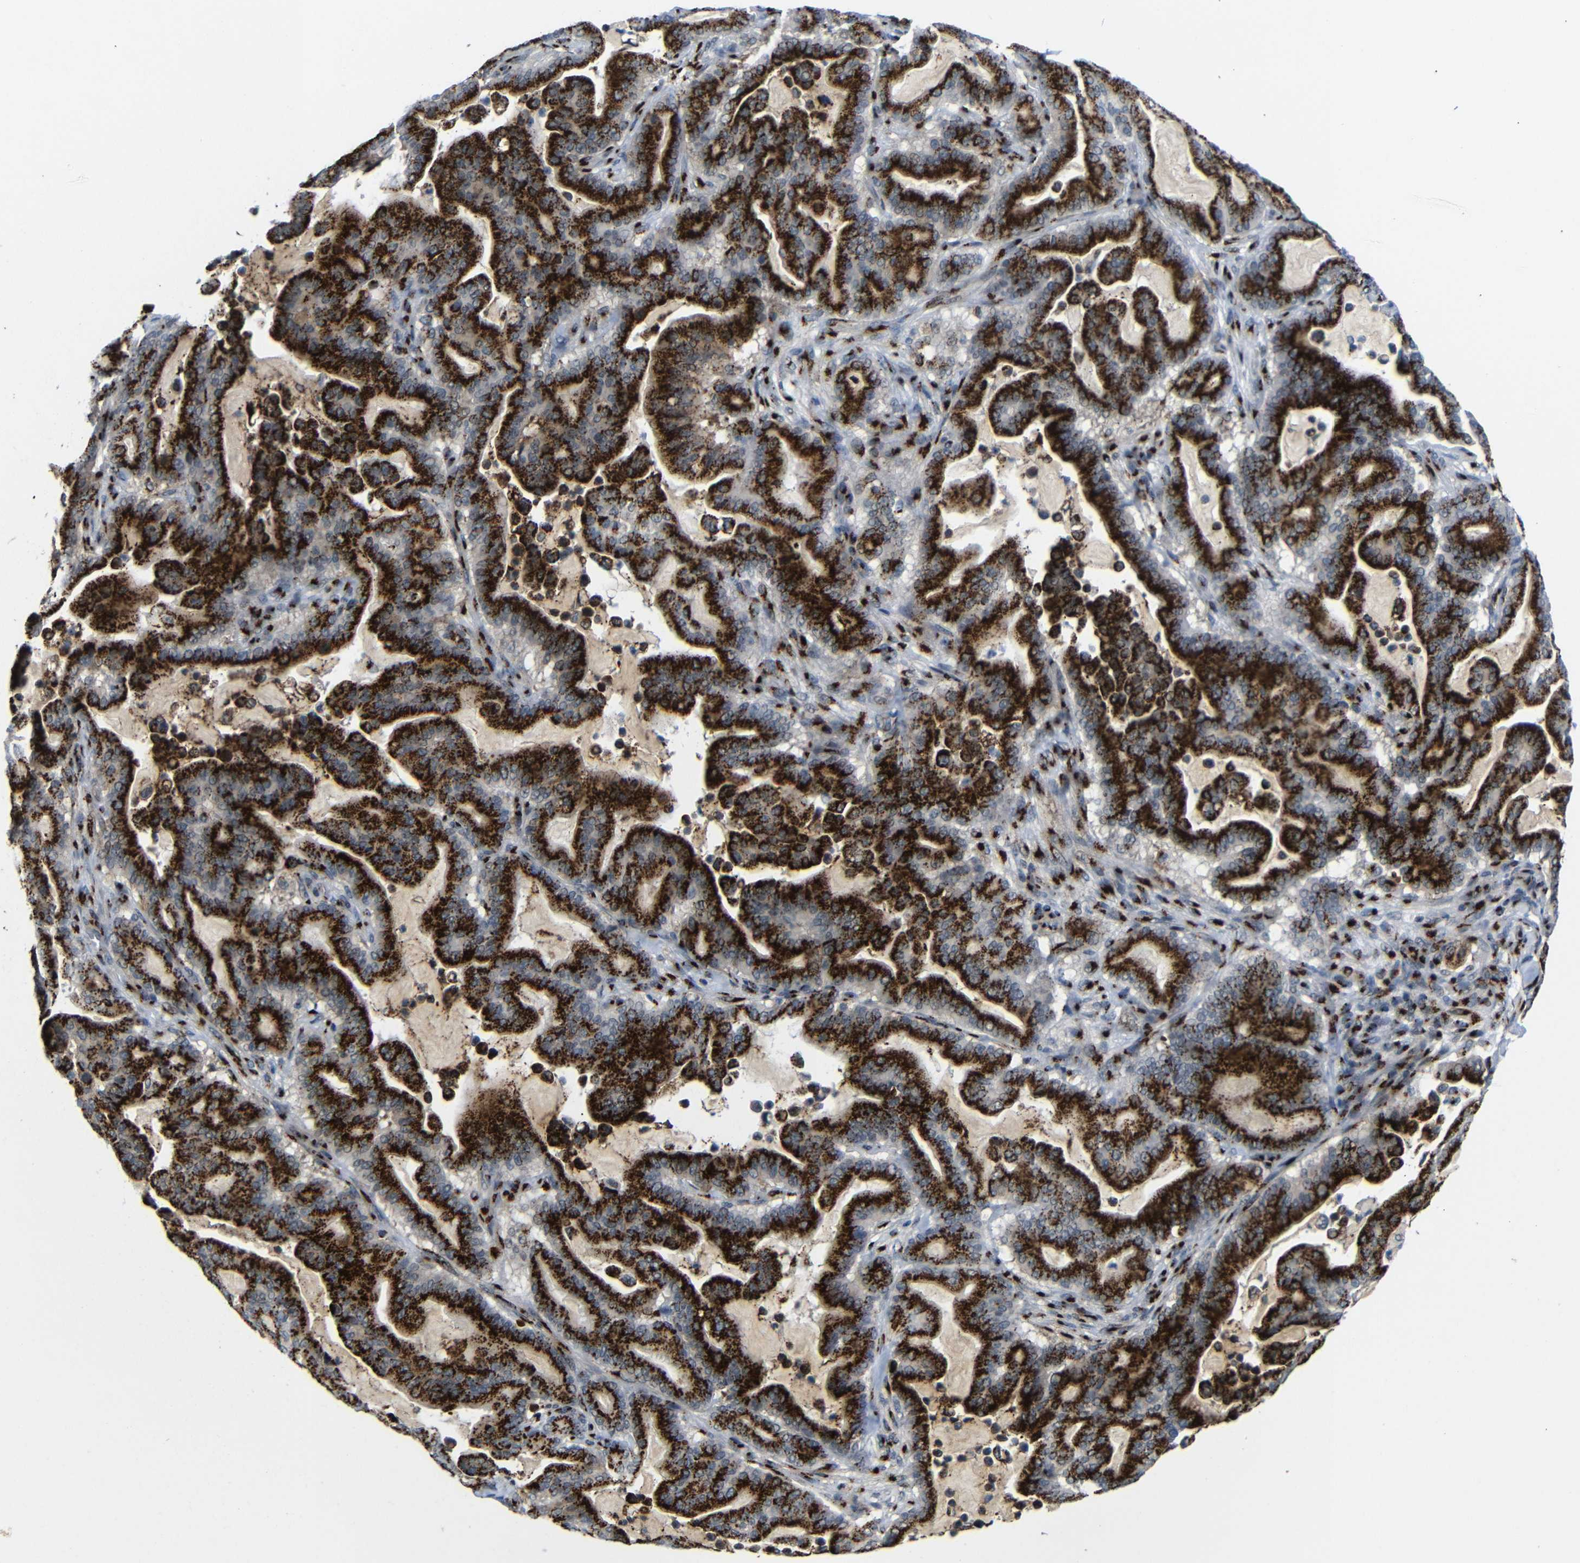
{"staining": {"intensity": "strong", "quantity": ">75%", "location": "cytoplasmic/membranous"}, "tissue": "pancreatic cancer", "cell_type": "Tumor cells", "image_type": "cancer", "snomed": [{"axis": "morphology", "description": "Adenocarcinoma, NOS"}, {"axis": "topography", "description": "Pancreas"}], "caption": "This is an image of immunohistochemistry (IHC) staining of pancreatic adenocarcinoma, which shows strong staining in the cytoplasmic/membranous of tumor cells.", "gene": "TGOLN2", "patient": {"sex": "male", "age": 63}}